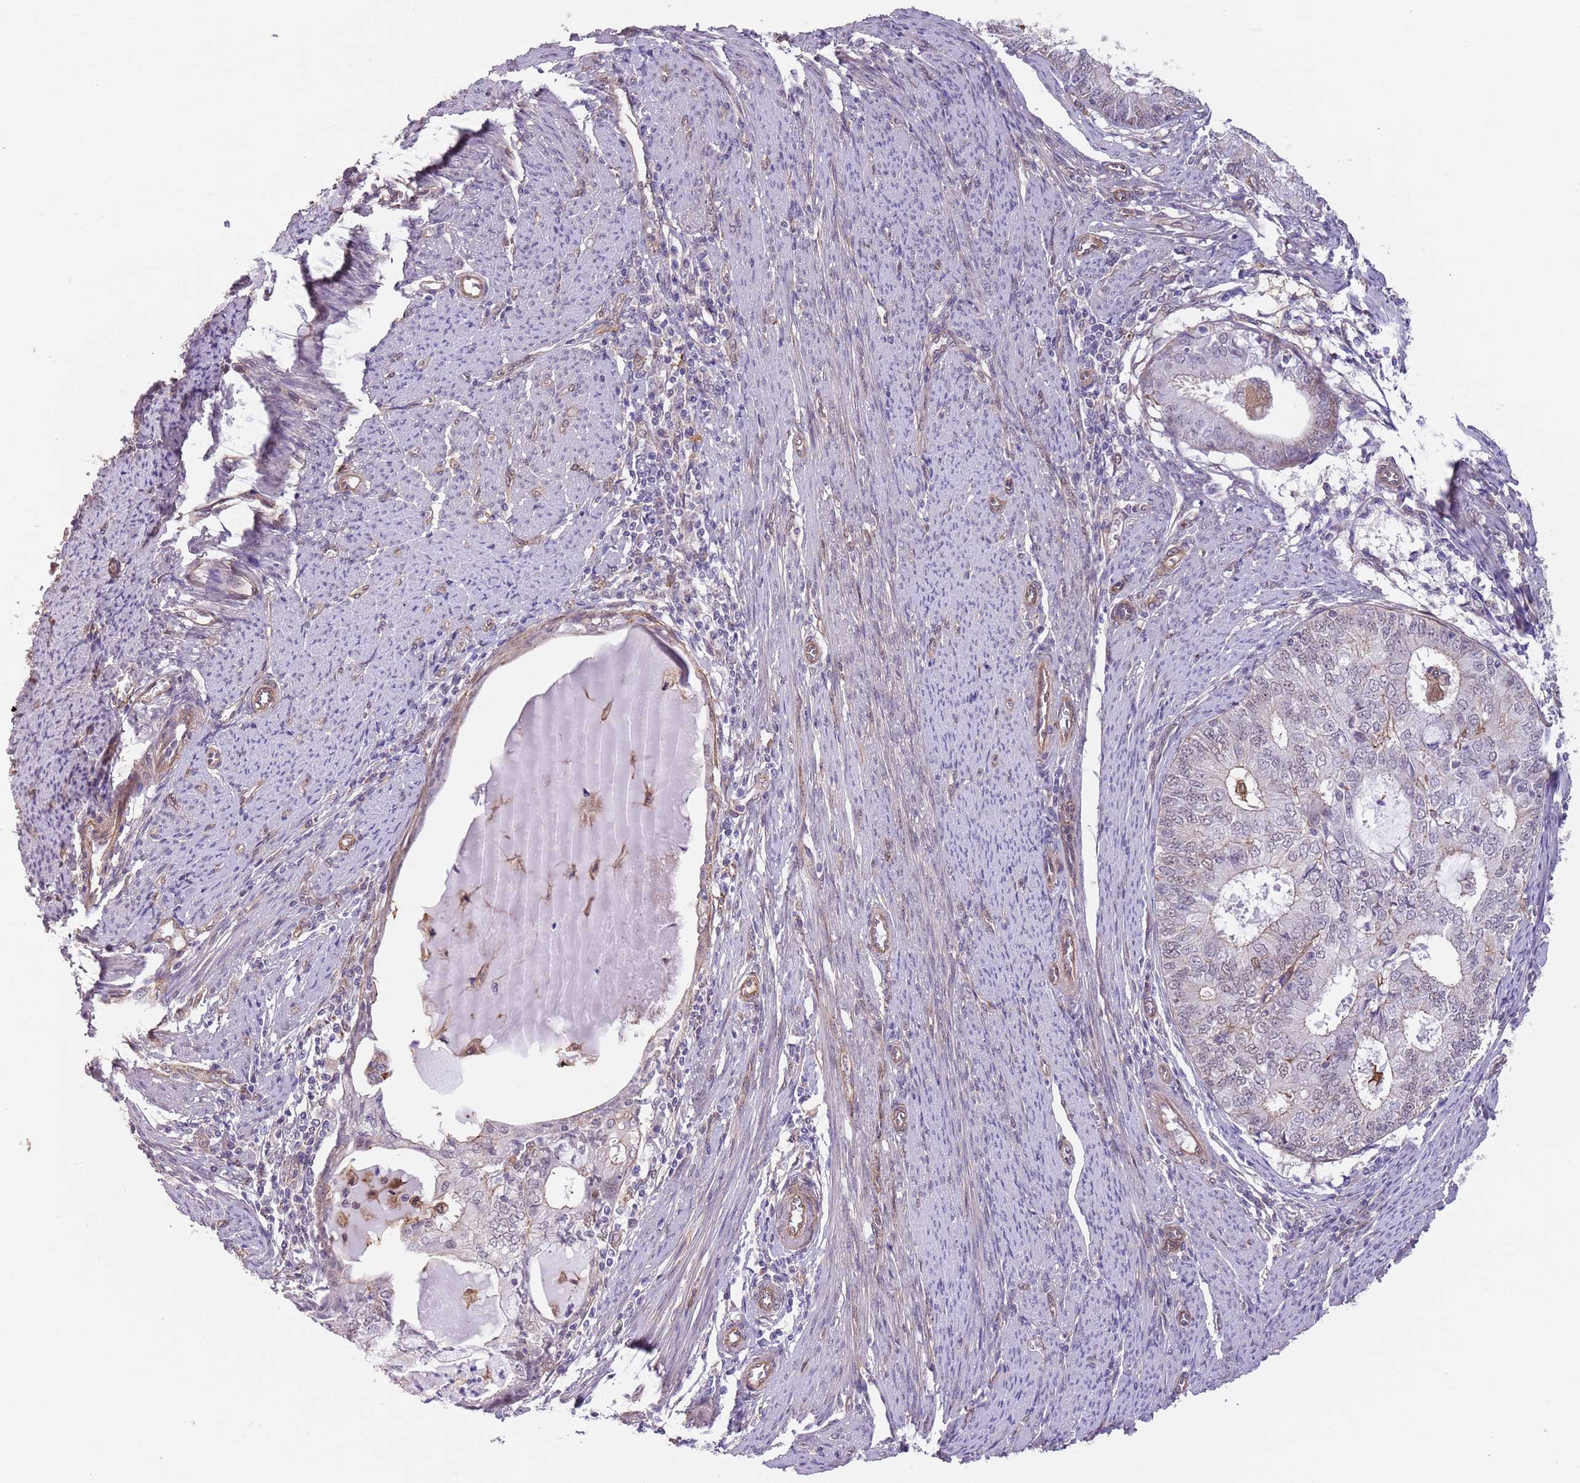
{"staining": {"intensity": "negative", "quantity": "none", "location": "none"}, "tissue": "endometrial cancer", "cell_type": "Tumor cells", "image_type": "cancer", "snomed": [{"axis": "morphology", "description": "Adenocarcinoma, NOS"}, {"axis": "topography", "description": "Endometrium"}], "caption": "Histopathology image shows no significant protein expression in tumor cells of endometrial adenocarcinoma. The staining is performed using DAB (3,3'-diaminobenzidine) brown chromogen with nuclei counter-stained in using hematoxylin.", "gene": "CREBZF", "patient": {"sex": "female", "age": 57}}